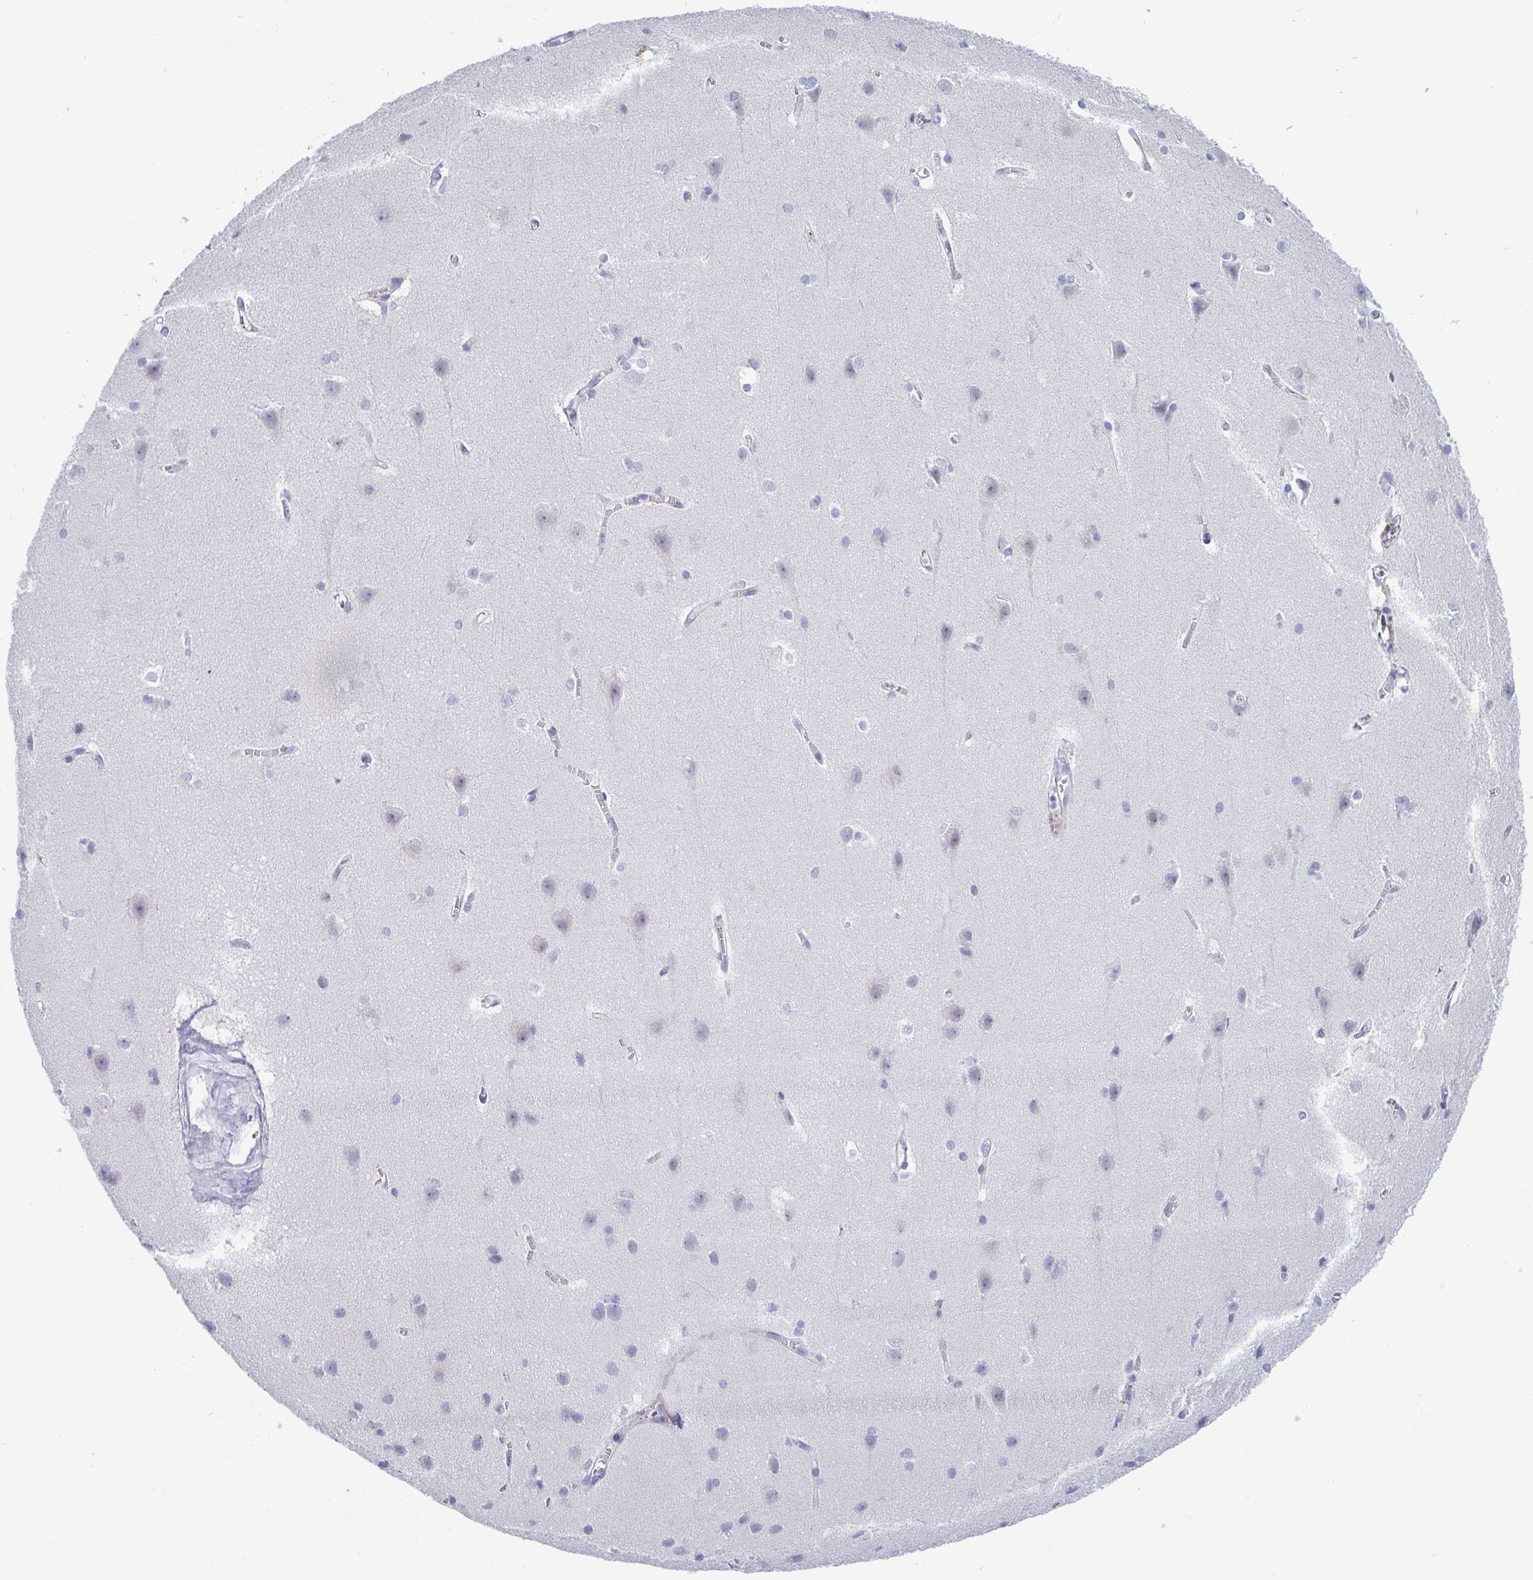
{"staining": {"intensity": "negative", "quantity": "none", "location": "none"}, "tissue": "cerebral cortex", "cell_type": "Endothelial cells", "image_type": "normal", "snomed": [{"axis": "morphology", "description": "Normal tissue, NOS"}, {"axis": "topography", "description": "Cerebral cortex"}], "caption": "High power microscopy histopathology image of an immunohistochemistry histopathology image of unremarkable cerebral cortex, revealing no significant staining in endothelial cells.", "gene": "TAS2R38", "patient": {"sex": "male", "age": 37}}